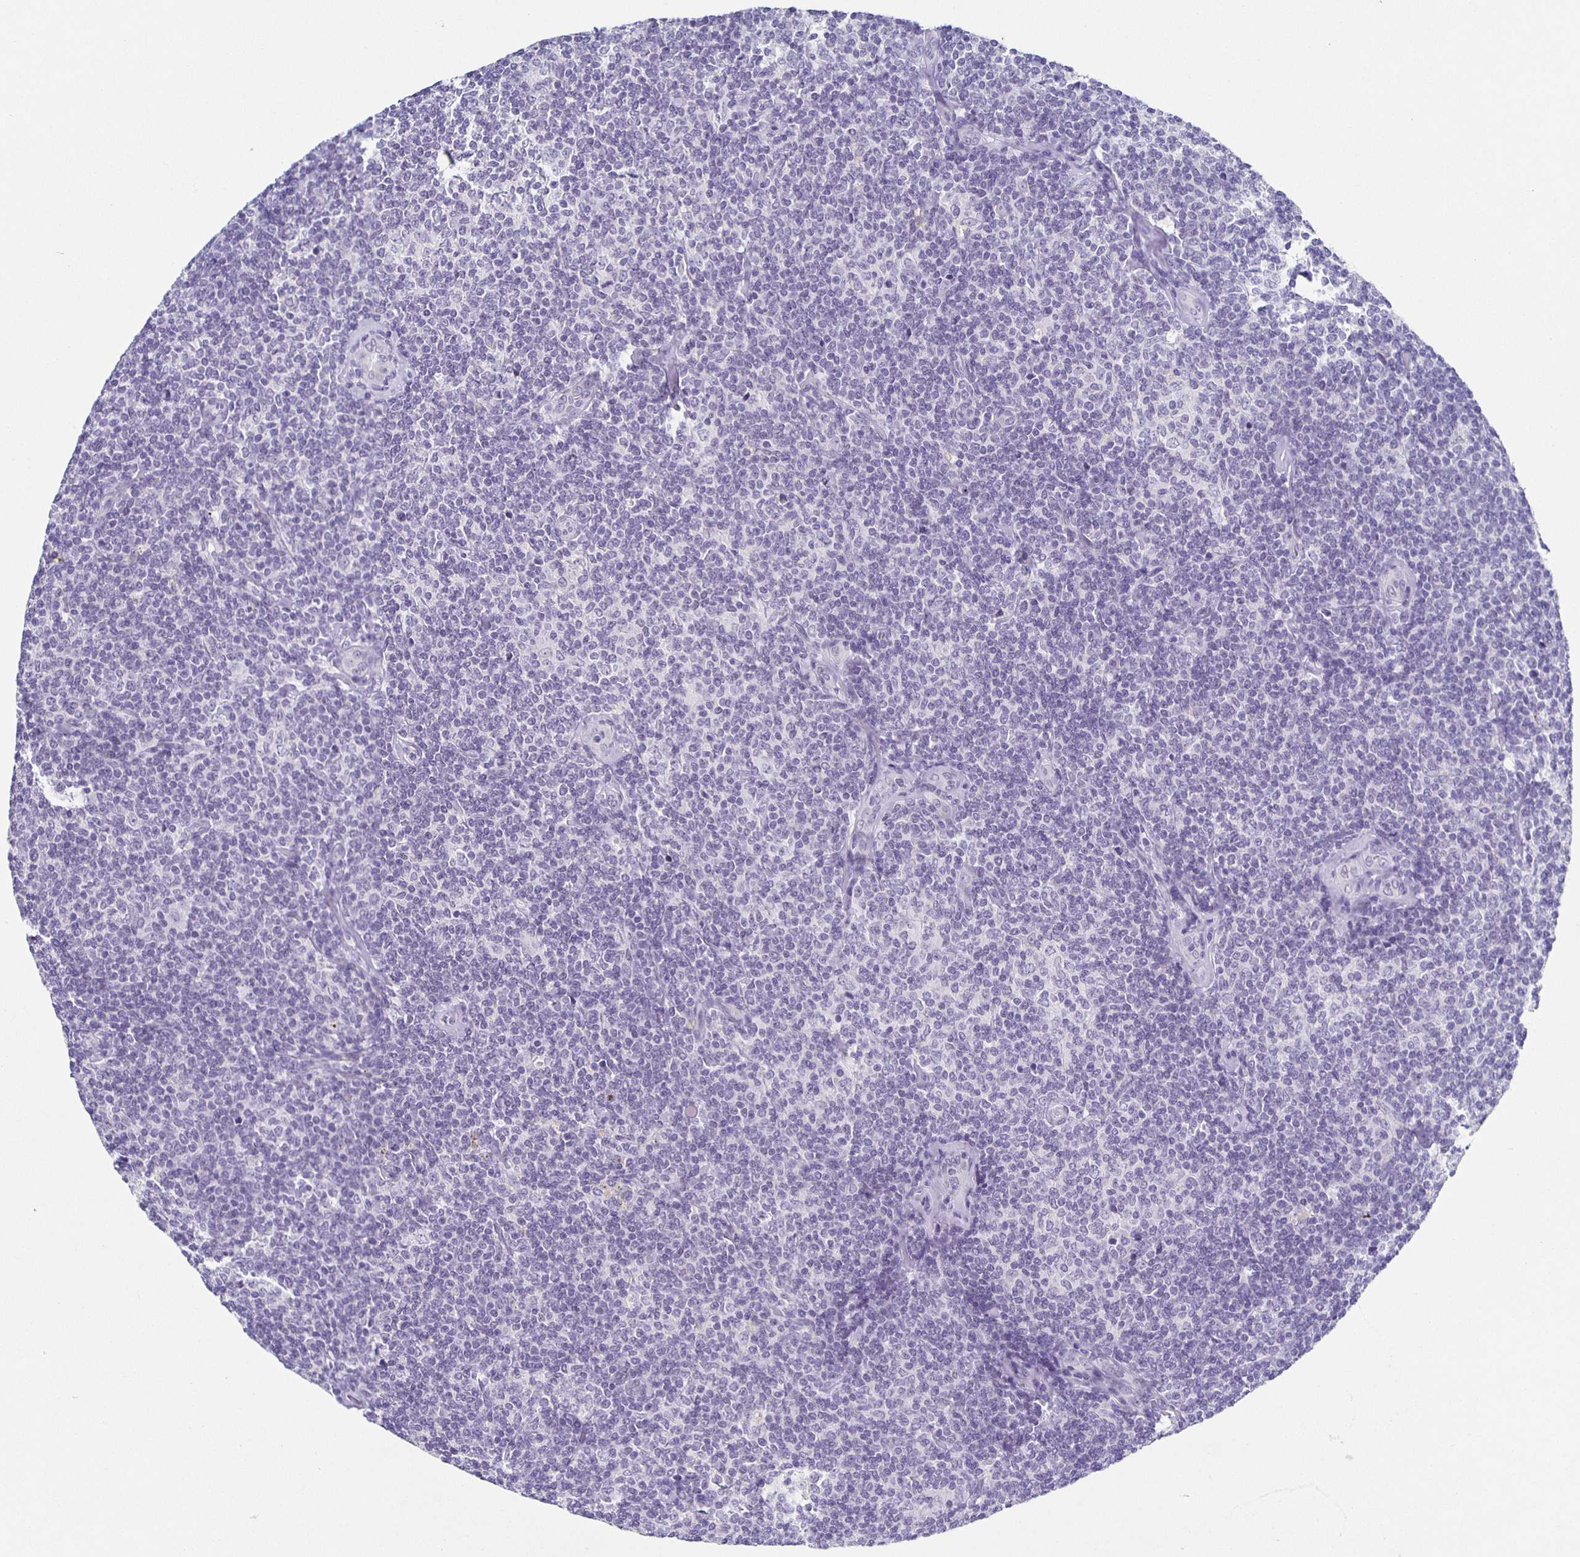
{"staining": {"intensity": "negative", "quantity": "none", "location": "none"}, "tissue": "lymphoma", "cell_type": "Tumor cells", "image_type": "cancer", "snomed": [{"axis": "morphology", "description": "Malignant lymphoma, non-Hodgkin's type, Low grade"}, {"axis": "topography", "description": "Lymph node"}], "caption": "The micrograph reveals no staining of tumor cells in lymphoma.", "gene": "CARNS1", "patient": {"sex": "female", "age": 56}}